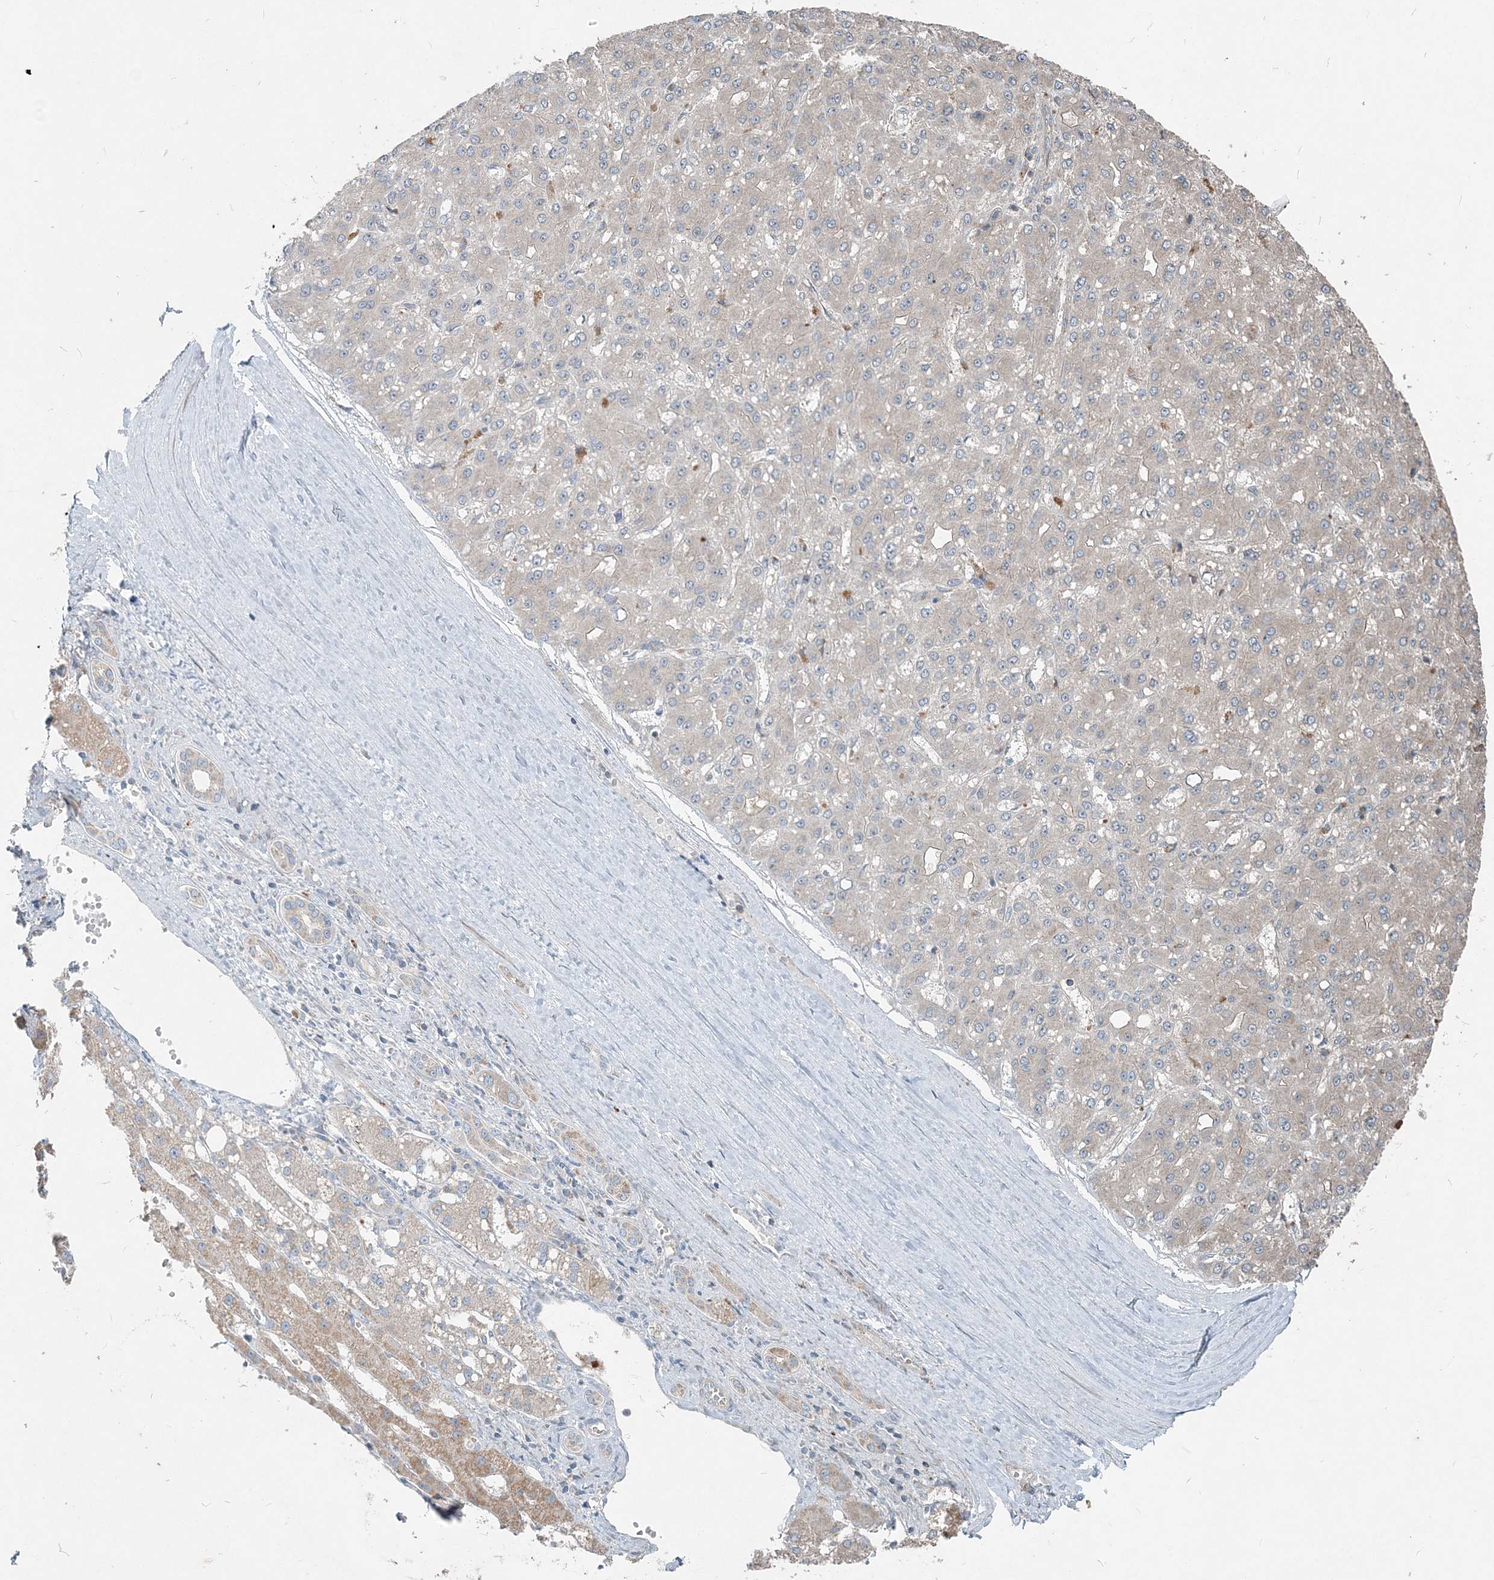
{"staining": {"intensity": "negative", "quantity": "none", "location": "none"}, "tissue": "liver cancer", "cell_type": "Tumor cells", "image_type": "cancer", "snomed": [{"axis": "morphology", "description": "Carcinoma, Hepatocellular, NOS"}, {"axis": "topography", "description": "Liver"}], "caption": "This photomicrograph is of liver cancer stained with IHC to label a protein in brown with the nuclei are counter-stained blue. There is no positivity in tumor cells.", "gene": "INTU", "patient": {"sex": "male", "age": 67}}